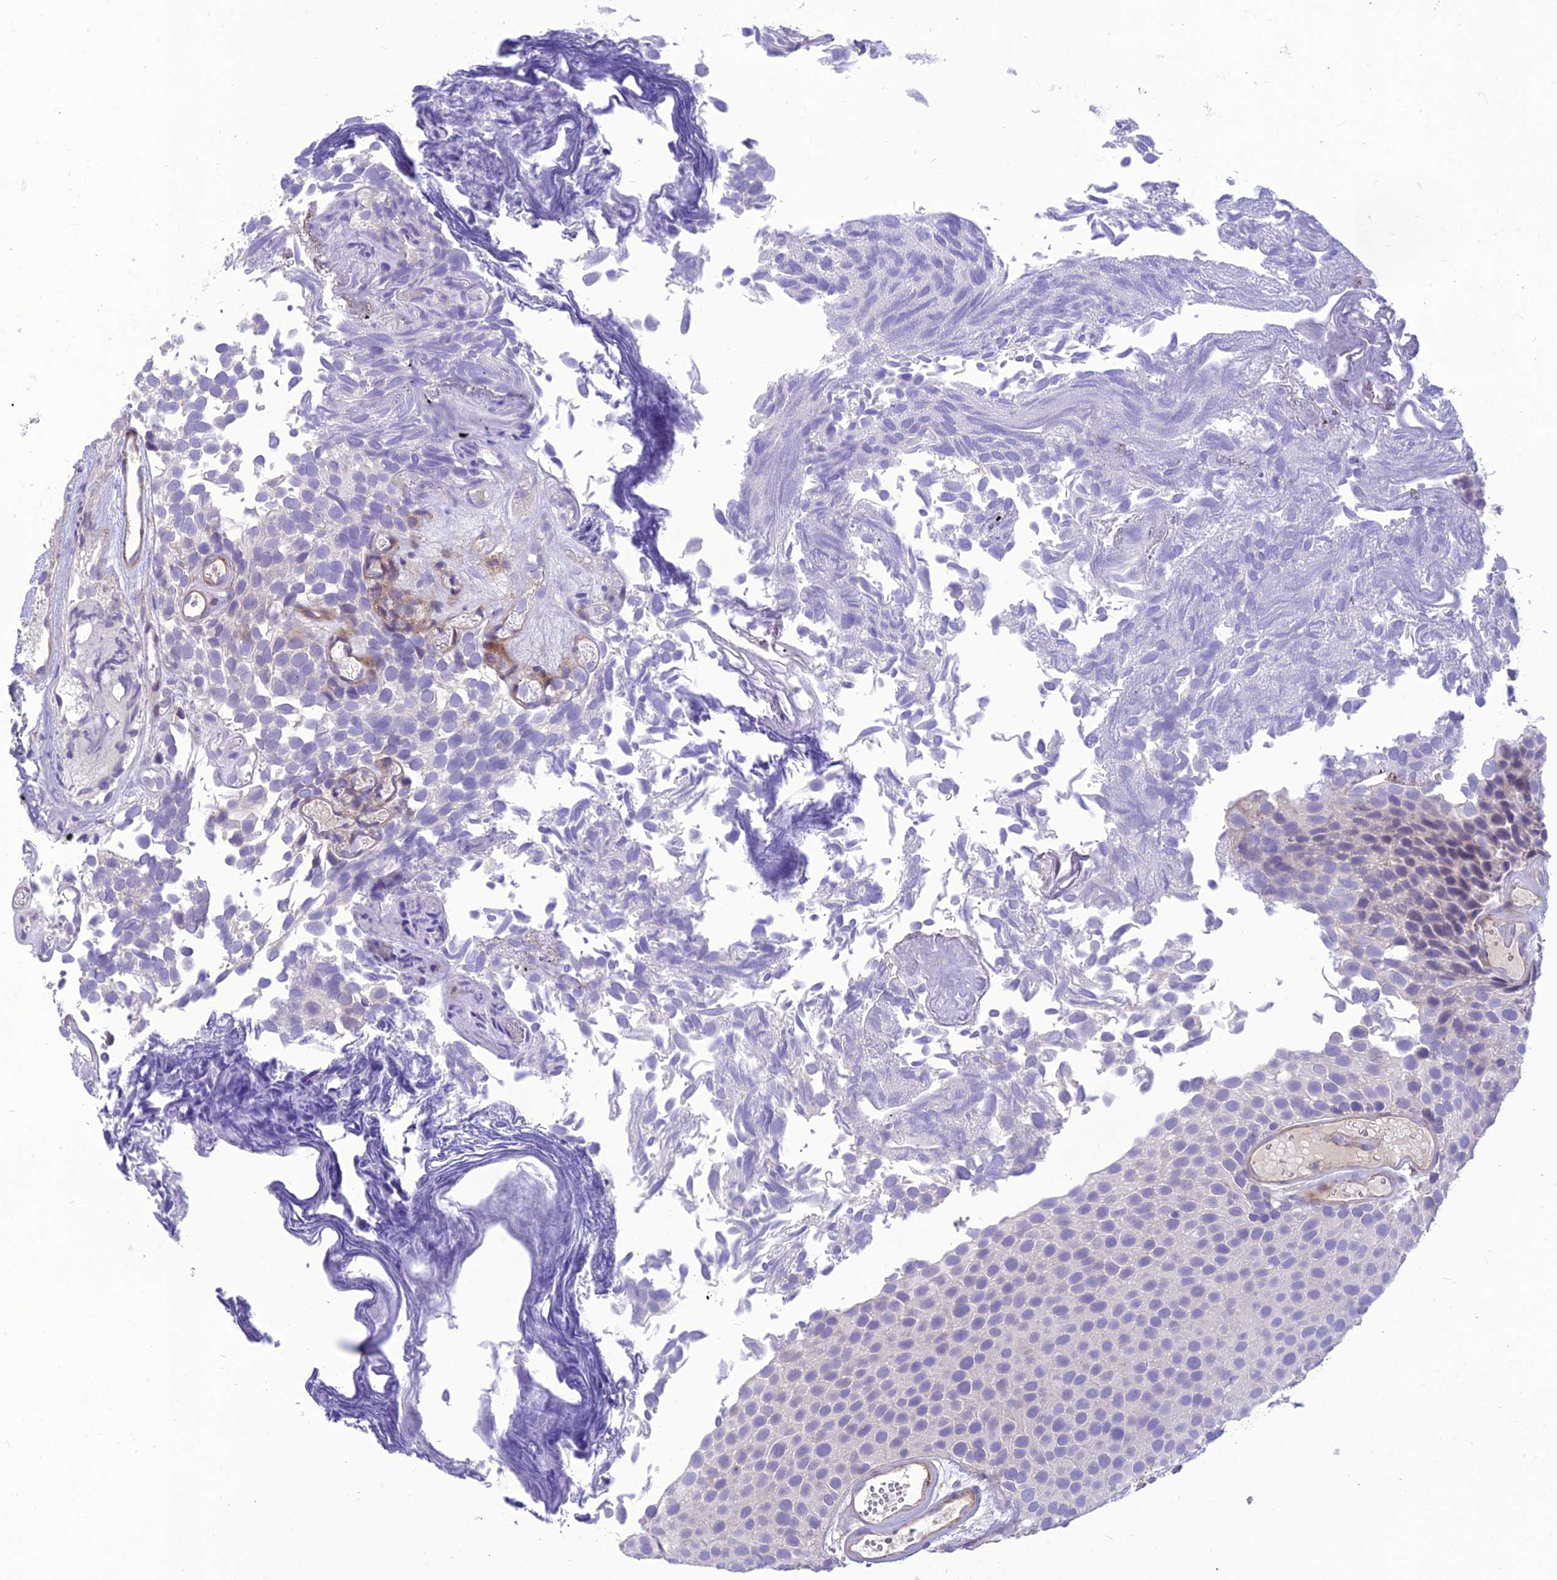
{"staining": {"intensity": "negative", "quantity": "none", "location": "none"}, "tissue": "urothelial cancer", "cell_type": "Tumor cells", "image_type": "cancer", "snomed": [{"axis": "morphology", "description": "Urothelial carcinoma, Low grade"}, {"axis": "topography", "description": "Urinary bladder"}], "caption": "Urothelial cancer stained for a protein using immunohistochemistry displays no expression tumor cells.", "gene": "TEKT3", "patient": {"sex": "male", "age": 89}}